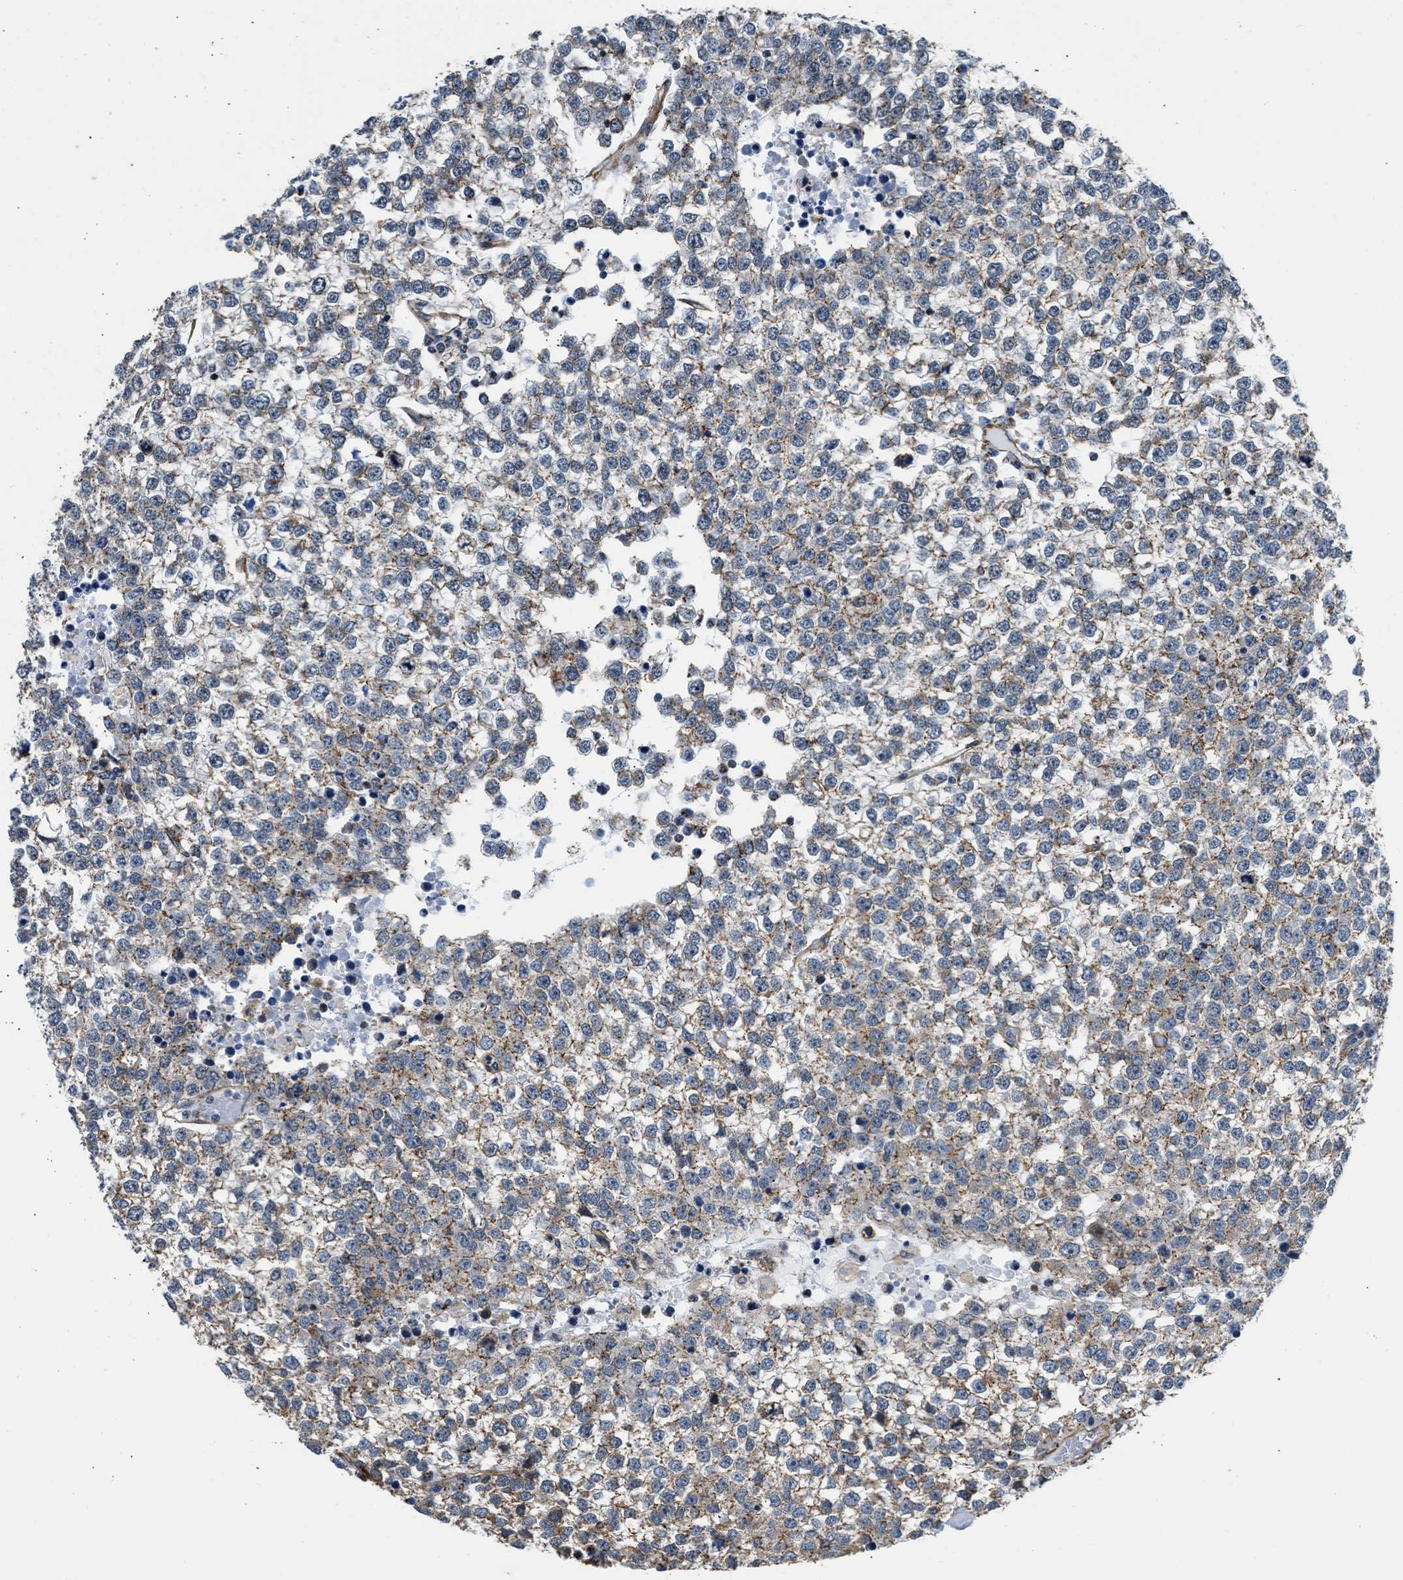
{"staining": {"intensity": "moderate", "quantity": "25%-75%", "location": "cytoplasmic/membranous"}, "tissue": "testis cancer", "cell_type": "Tumor cells", "image_type": "cancer", "snomed": [{"axis": "morphology", "description": "Seminoma, NOS"}, {"axis": "topography", "description": "Testis"}], "caption": "Protein staining demonstrates moderate cytoplasmic/membranous positivity in about 25%-75% of tumor cells in seminoma (testis).", "gene": "SEPTIN2", "patient": {"sex": "male", "age": 65}}